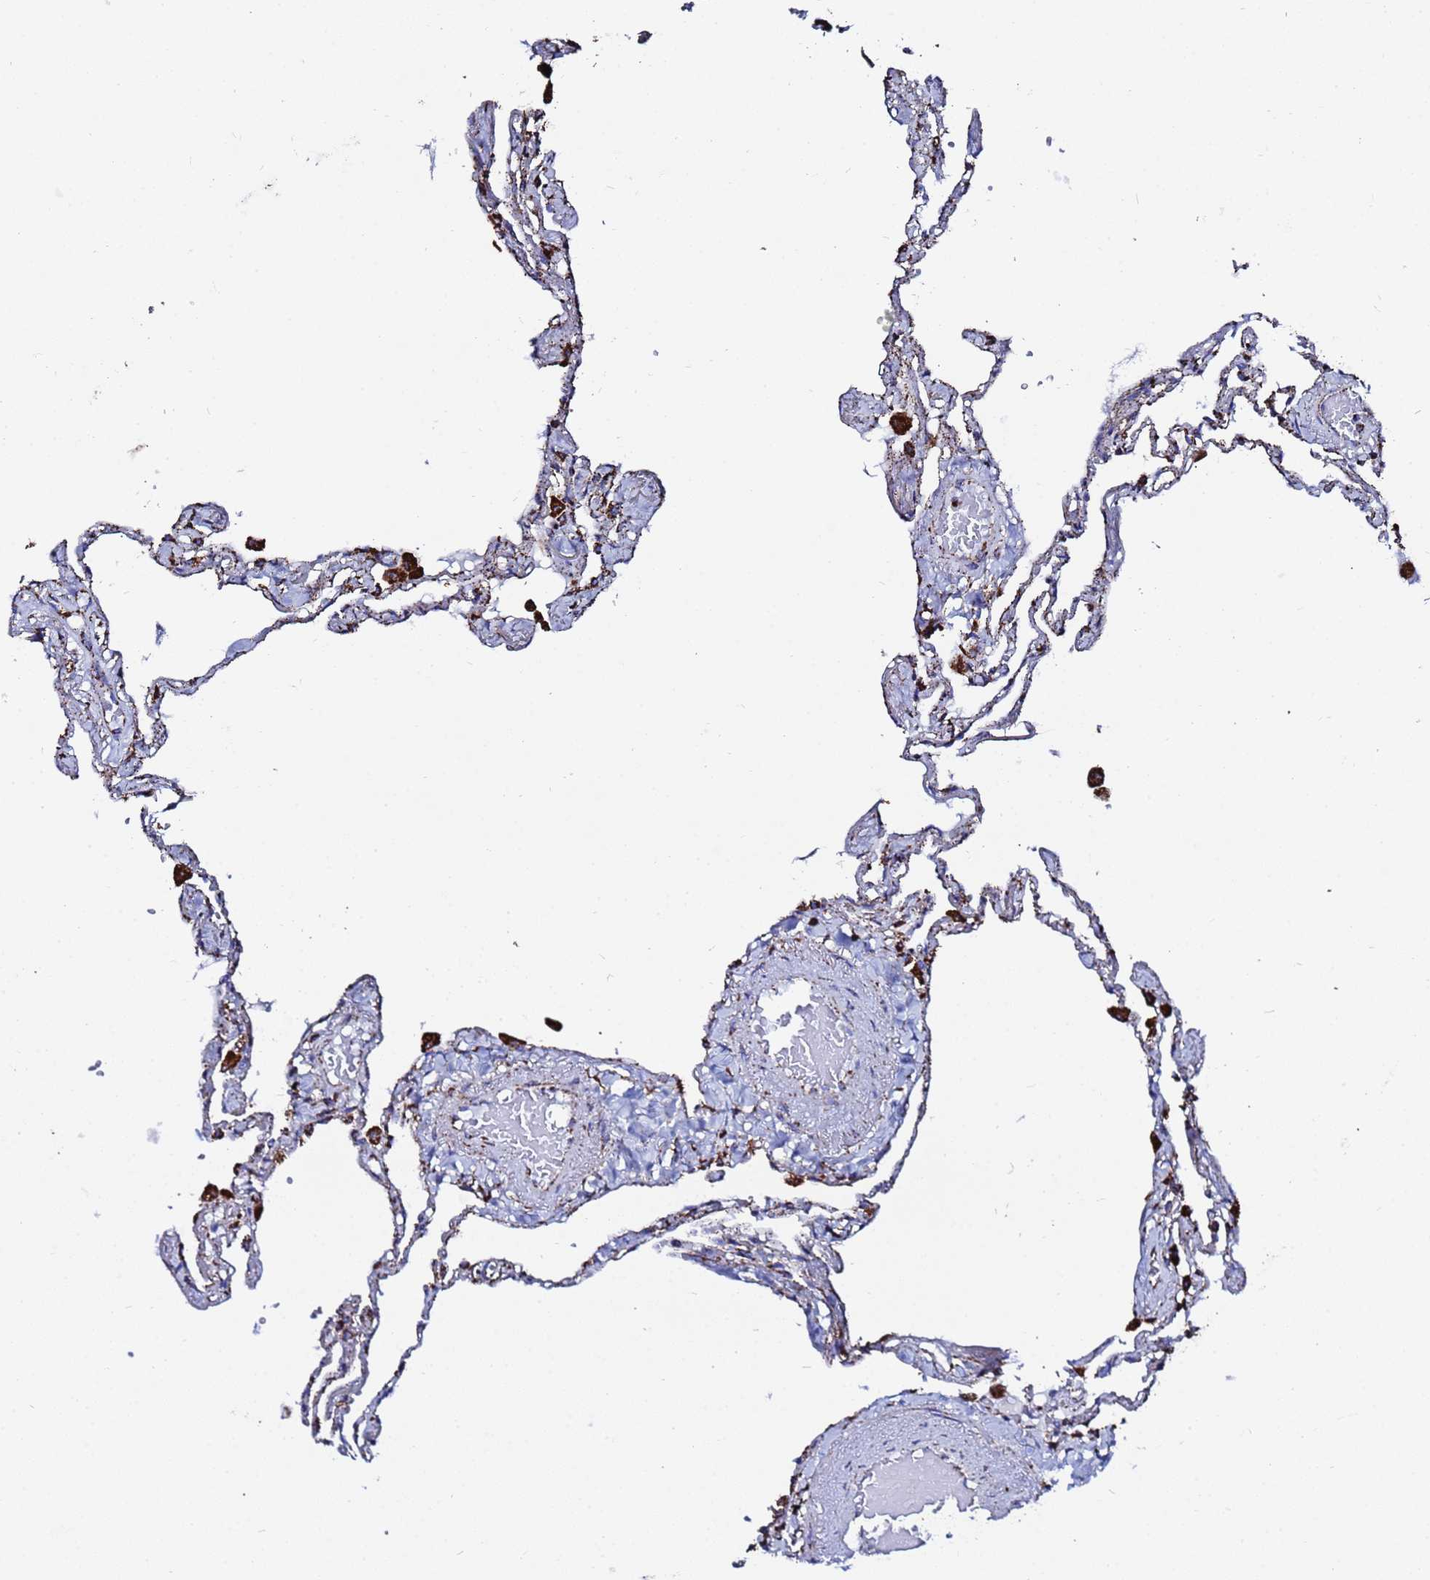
{"staining": {"intensity": "moderate", "quantity": "<25%", "location": "cytoplasmic/membranous"}, "tissue": "lung", "cell_type": "Alveolar cells", "image_type": "normal", "snomed": [{"axis": "morphology", "description": "Normal tissue, NOS"}, {"axis": "topography", "description": "Lung"}], "caption": "This image demonstrates benign lung stained with immunohistochemistry to label a protein in brown. The cytoplasmic/membranous of alveolar cells show moderate positivity for the protein. Nuclei are counter-stained blue.", "gene": "GLUD1", "patient": {"sex": "female", "age": 67}}